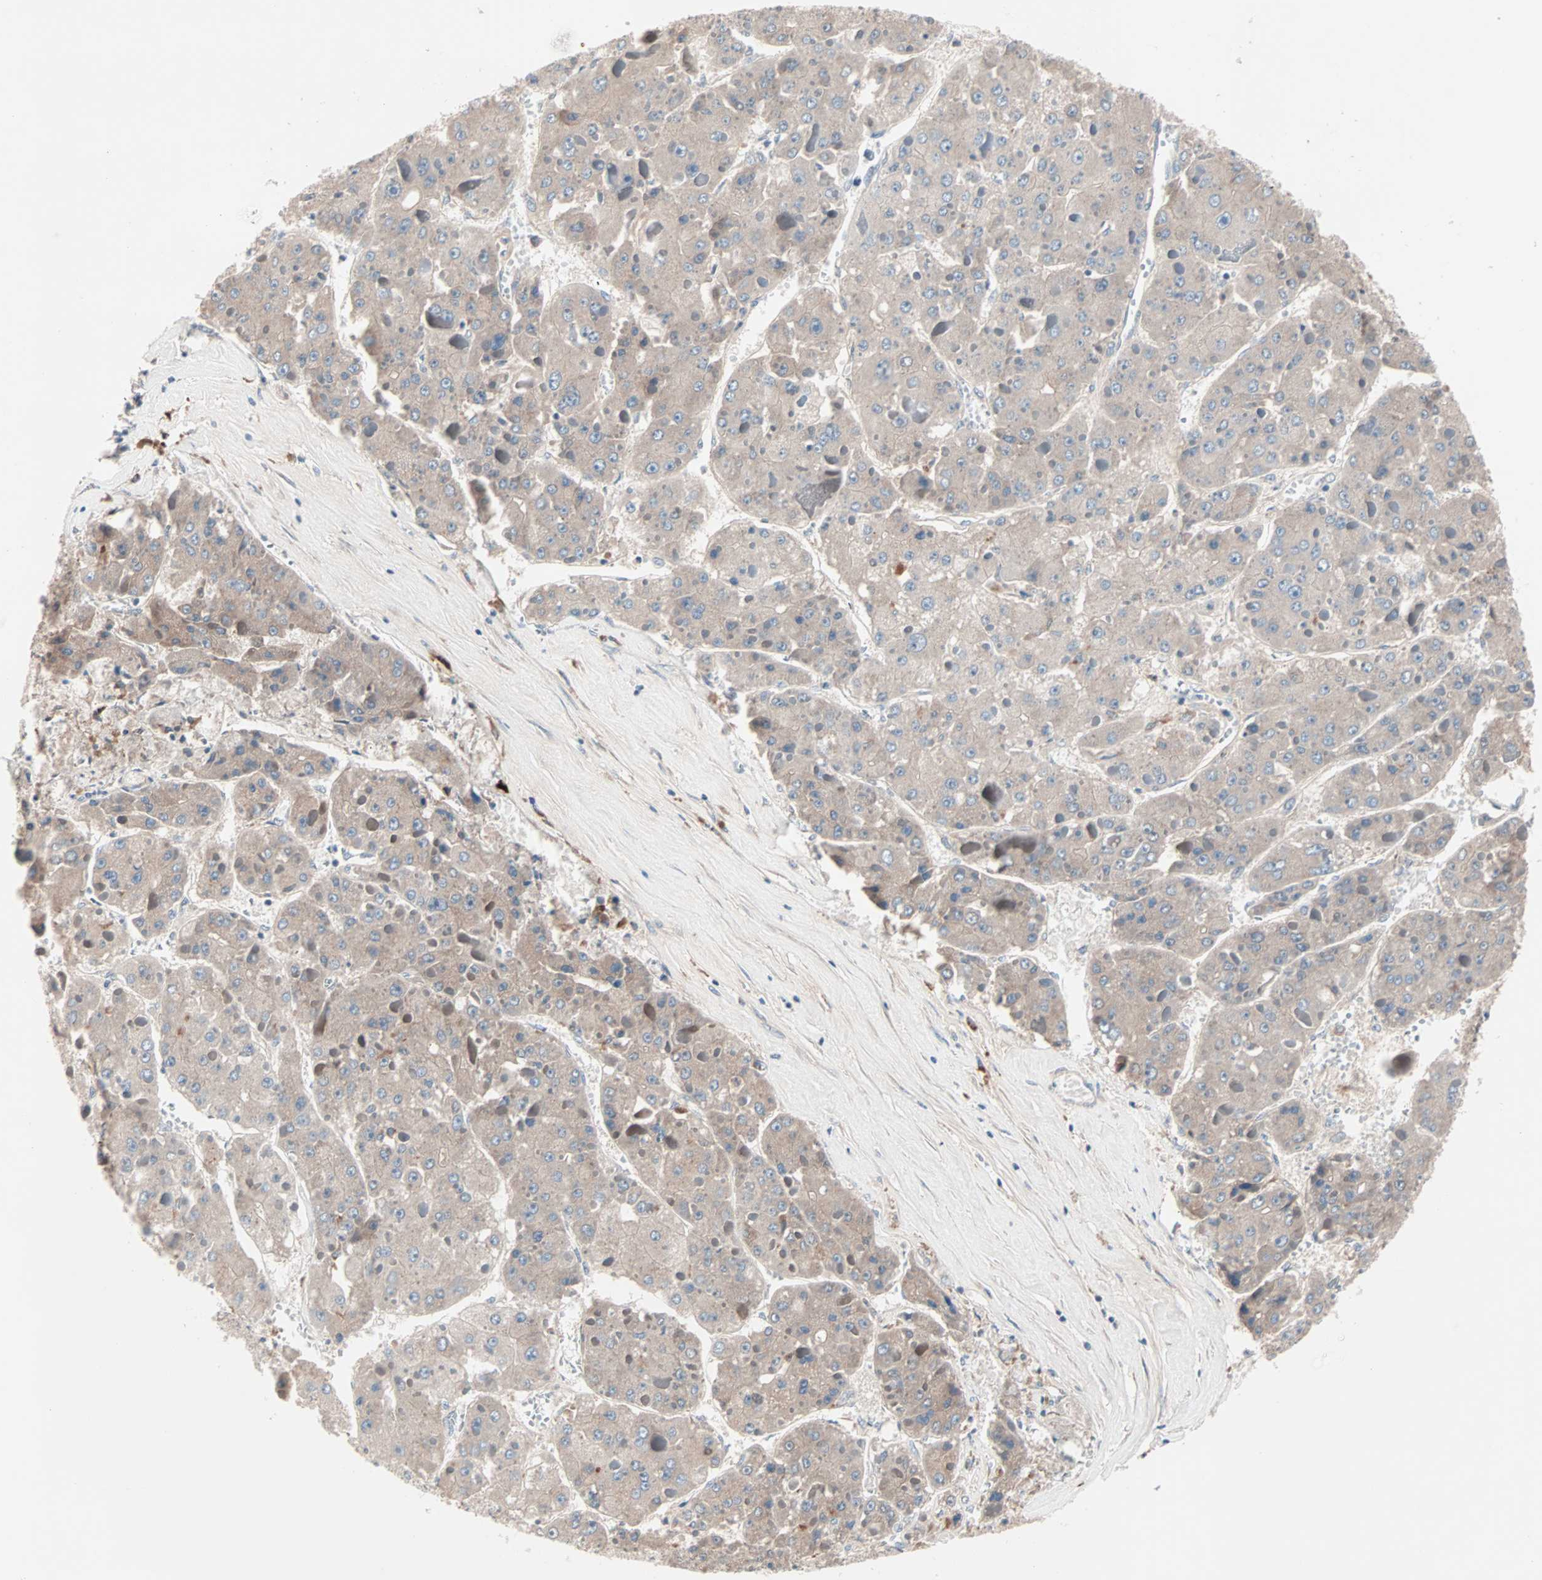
{"staining": {"intensity": "weak", "quantity": ">75%", "location": "cytoplasmic/membranous"}, "tissue": "liver cancer", "cell_type": "Tumor cells", "image_type": "cancer", "snomed": [{"axis": "morphology", "description": "Carcinoma, Hepatocellular, NOS"}, {"axis": "topography", "description": "Liver"}], "caption": "Immunohistochemical staining of liver cancer (hepatocellular carcinoma) demonstrates low levels of weak cytoplasmic/membranous protein expression in about >75% of tumor cells. Using DAB (3,3'-diaminobenzidine) (brown) and hematoxylin (blue) stains, captured at high magnification using brightfield microscopy.", "gene": "CAD", "patient": {"sex": "female", "age": 73}}